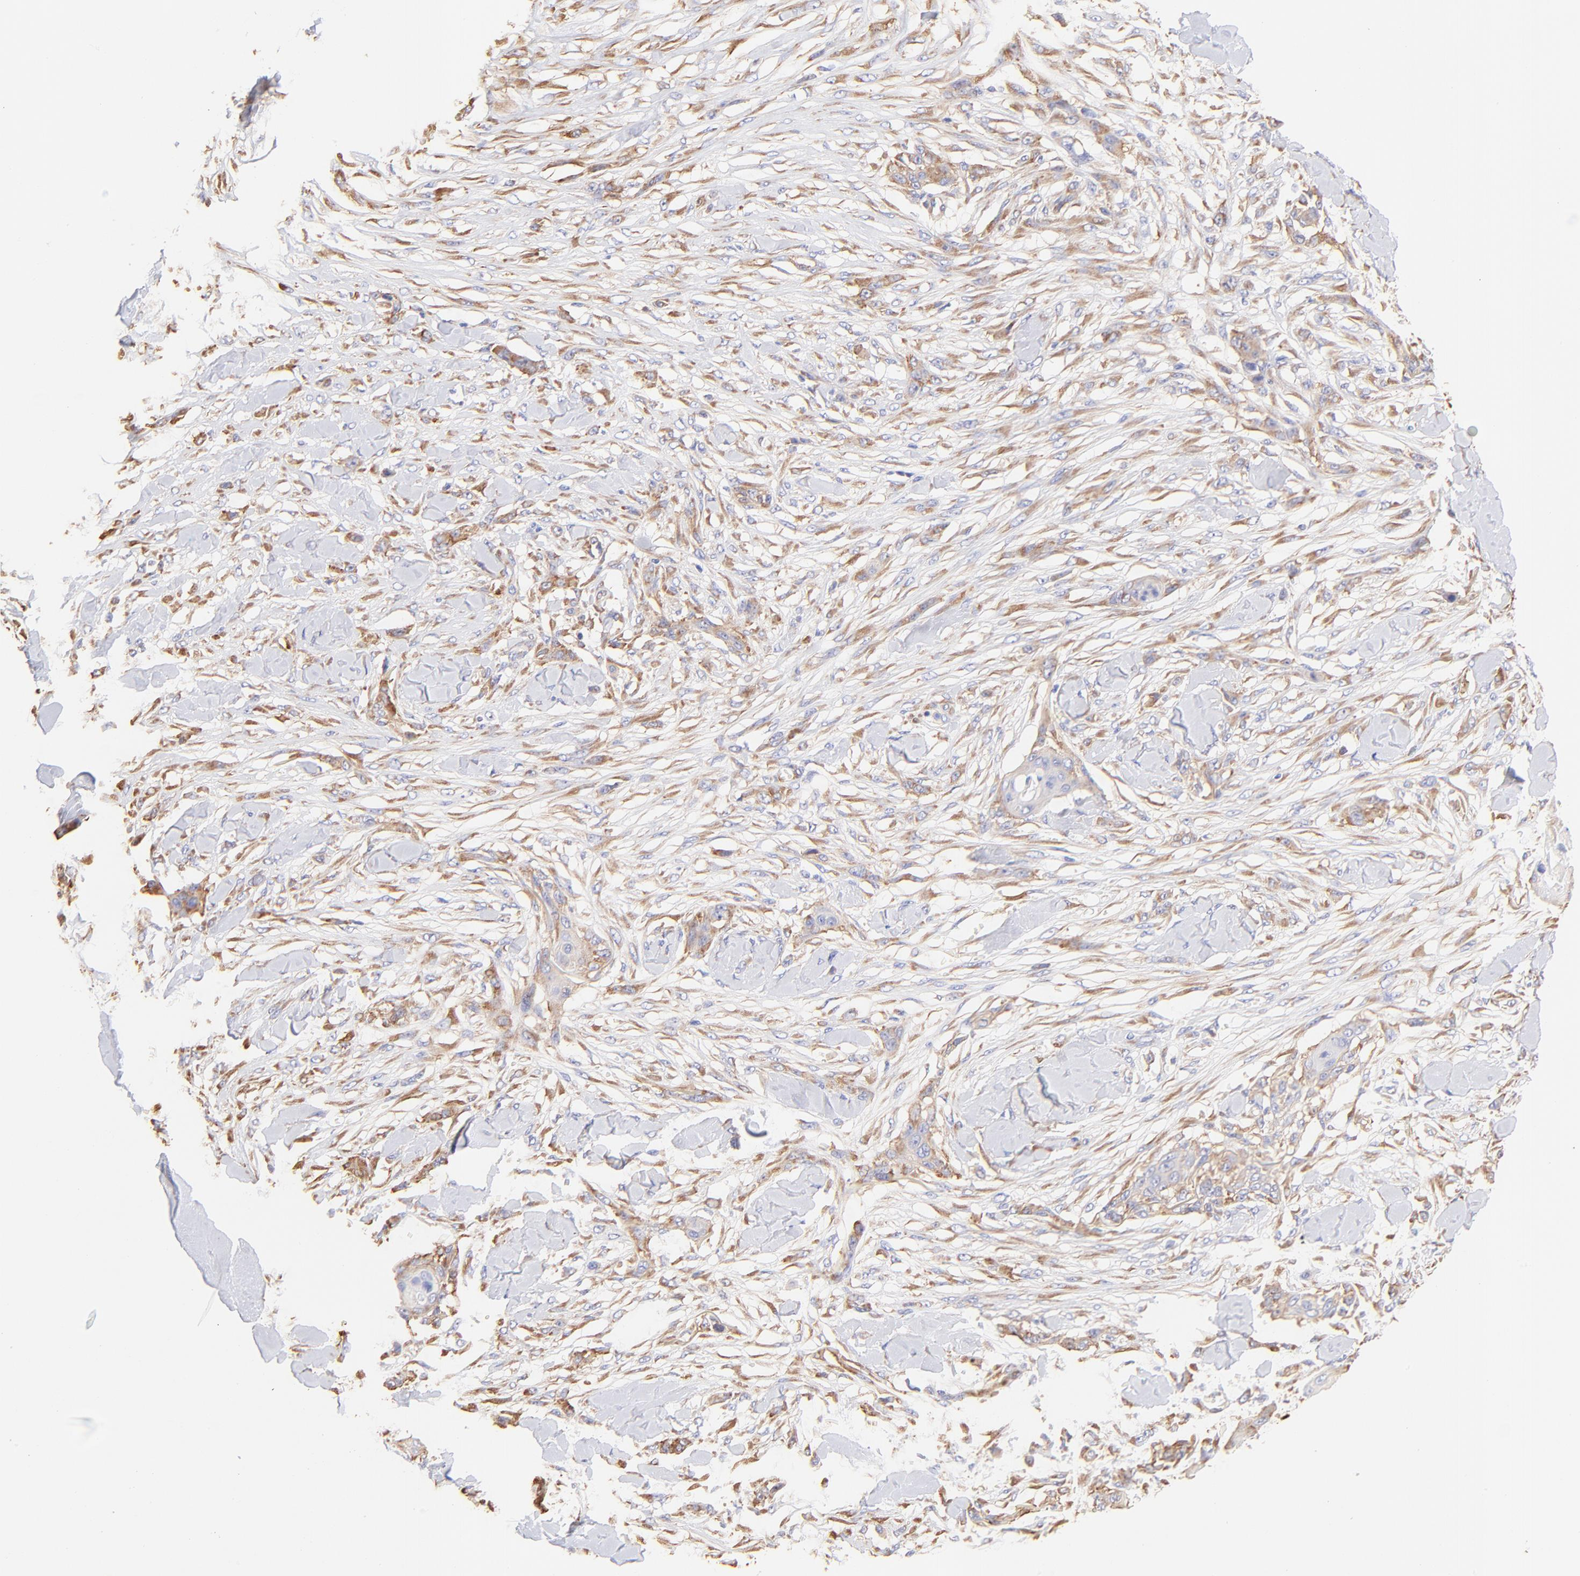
{"staining": {"intensity": "moderate", "quantity": "25%-75%", "location": "cytoplasmic/membranous"}, "tissue": "skin cancer", "cell_type": "Tumor cells", "image_type": "cancer", "snomed": [{"axis": "morphology", "description": "Squamous cell carcinoma, NOS"}, {"axis": "topography", "description": "Skin"}], "caption": "Brown immunohistochemical staining in human skin squamous cell carcinoma shows moderate cytoplasmic/membranous positivity in about 25%-75% of tumor cells. The staining was performed using DAB (3,3'-diaminobenzidine) to visualize the protein expression in brown, while the nuclei were stained in blue with hematoxylin (Magnification: 20x).", "gene": "RPL30", "patient": {"sex": "female", "age": 59}}